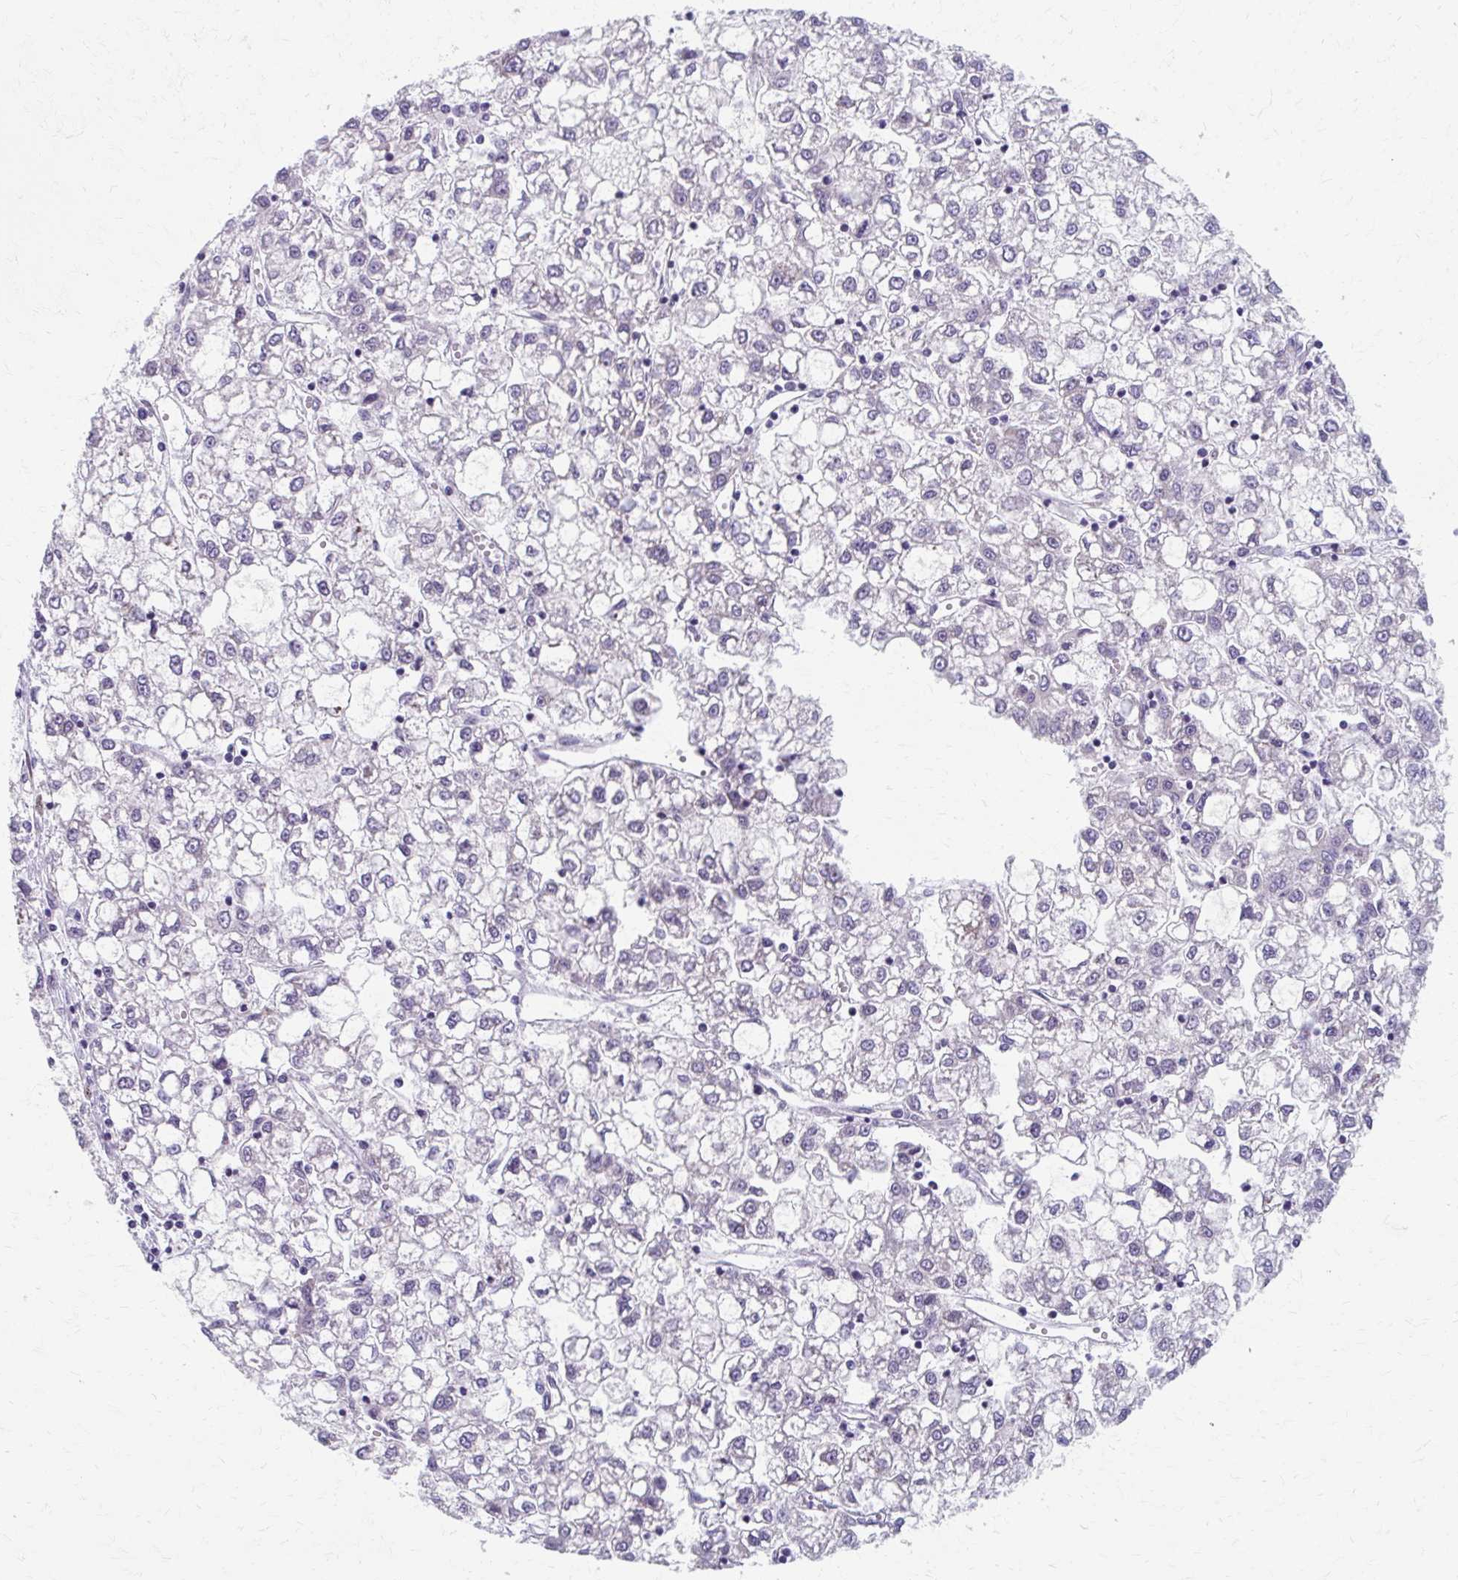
{"staining": {"intensity": "negative", "quantity": "none", "location": "none"}, "tissue": "liver cancer", "cell_type": "Tumor cells", "image_type": "cancer", "snomed": [{"axis": "morphology", "description": "Carcinoma, Hepatocellular, NOS"}, {"axis": "topography", "description": "Liver"}], "caption": "An immunohistochemistry (IHC) photomicrograph of hepatocellular carcinoma (liver) is shown. There is no staining in tumor cells of hepatocellular carcinoma (liver).", "gene": "OLFM2", "patient": {"sex": "male", "age": 40}}